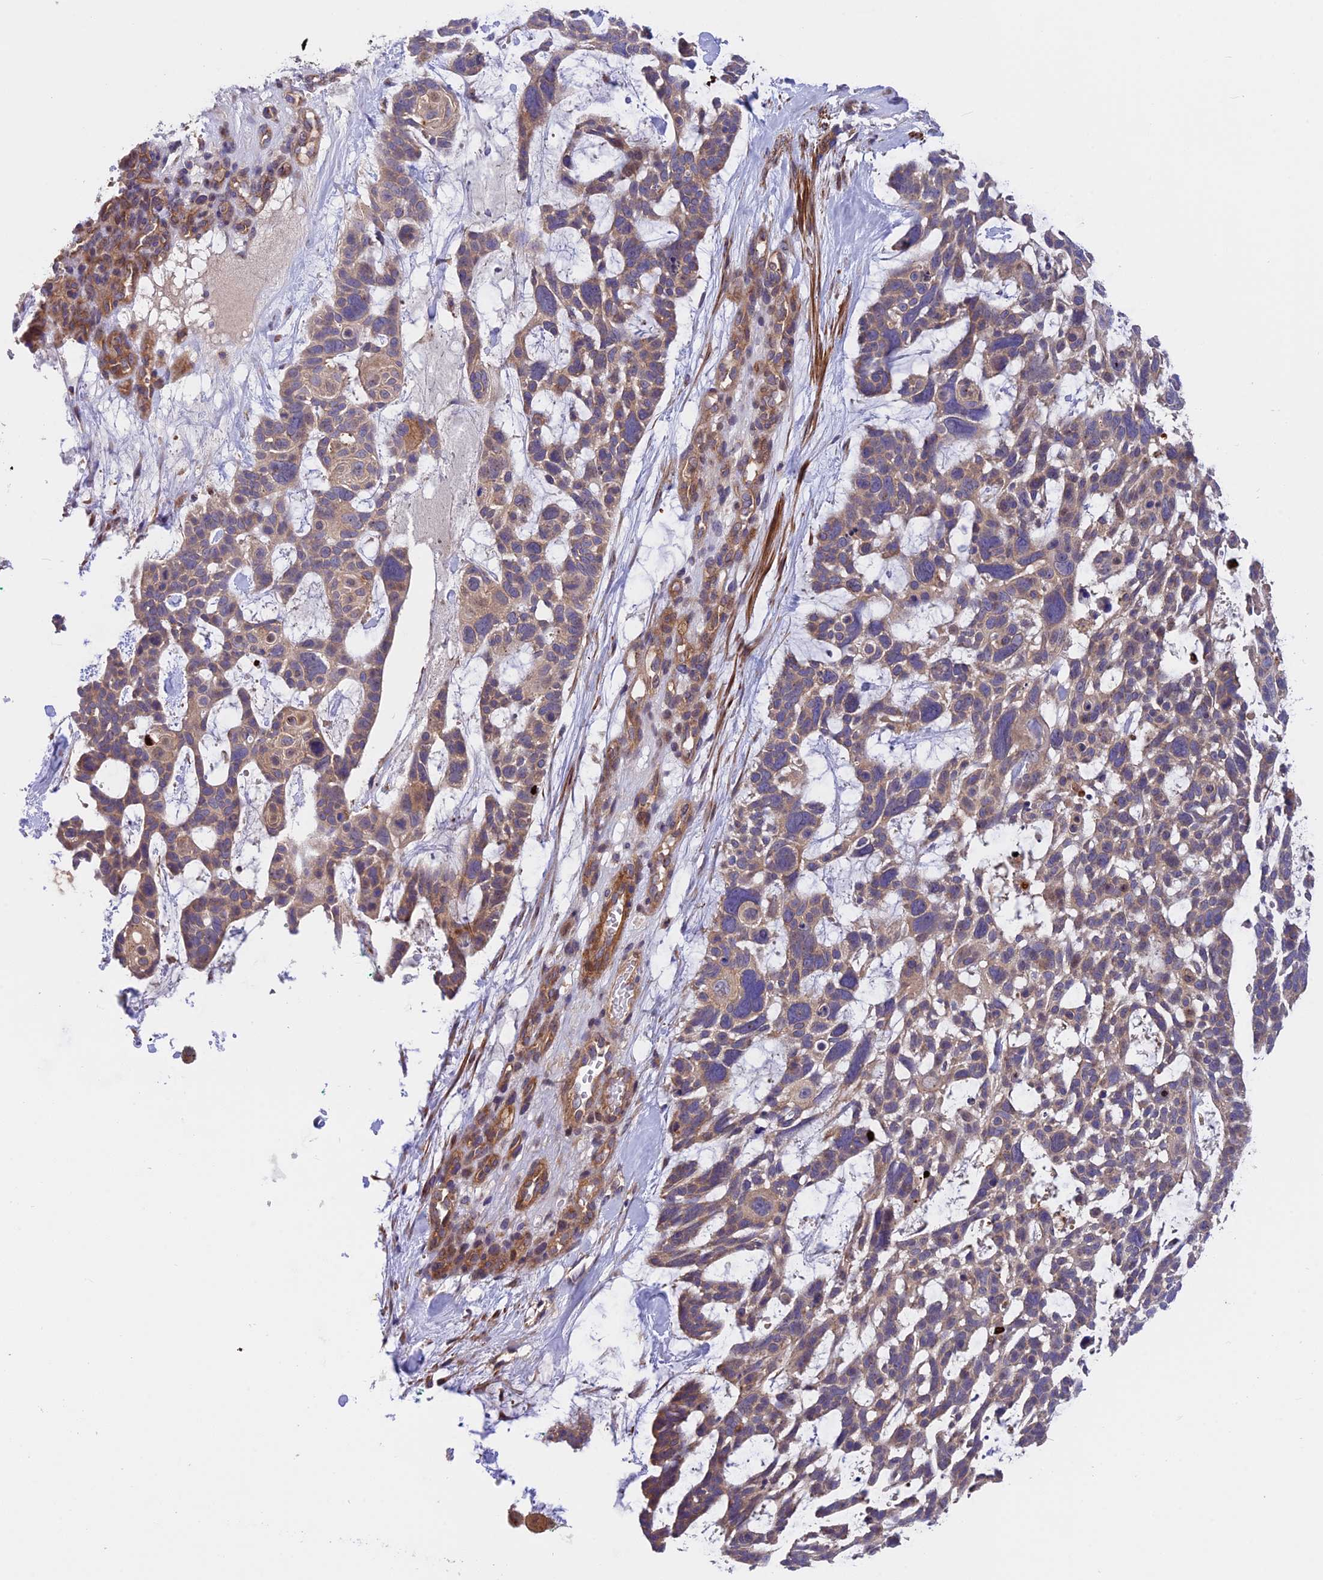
{"staining": {"intensity": "moderate", "quantity": ">75%", "location": "cytoplasmic/membranous"}, "tissue": "skin cancer", "cell_type": "Tumor cells", "image_type": "cancer", "snomed": [{"axis": "morphology", "description": "Basal cell carcinoma"}, {"axis": "topography", "description": "Skin"}], "caption": "Immunohistochemistry micrograph of skin cancer stained for a protein (brown), which exhibits medium levels of moderate cytoplasmic/membranous expression in about >75% of tumor cells.", "gene": "ADAMTS15", "patient": {"sex": "male", "age": 88}}